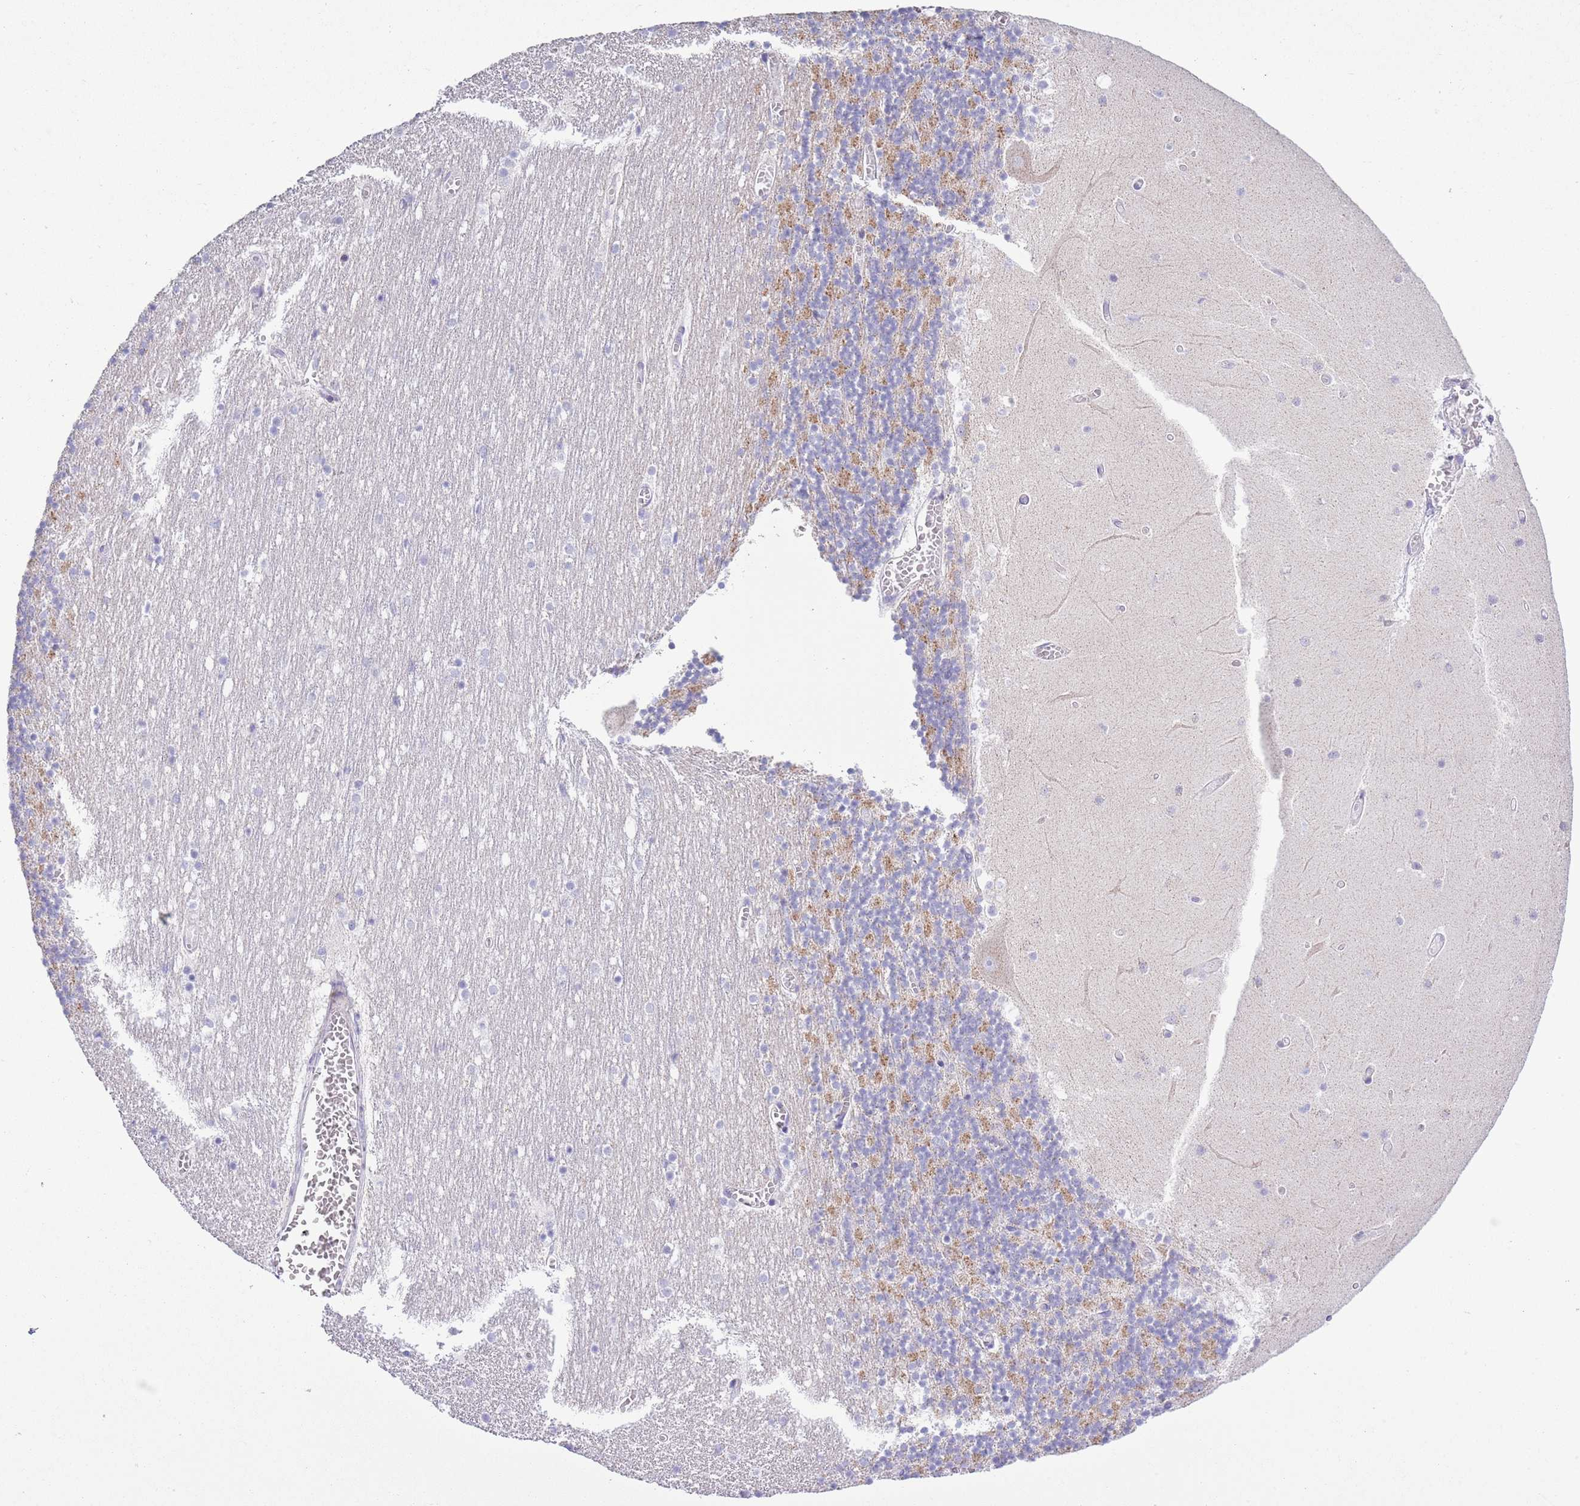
{"staining": {"intensity": "moderate", "quantity": "<25%", "location": "cytoplasmic/membranous"}, "tissue": "cerebellum", "cell_type": "Cells in granular layer", "image_type": "normal", "snomed": [{"axis": "morphology", "description": "Normal tissue, NOS"}, {"axis": "topography", "description": "Cerebellum"}], "caption": "Cerebellum stained with DAB immunohistochemistry (IHC) exhibits low levels of moderate cytoplasmic/membranous staining in approximately <25% of cells in granular layer.", "gene": "MOCOS", "patient": {"sex": "female", "age": 28}}